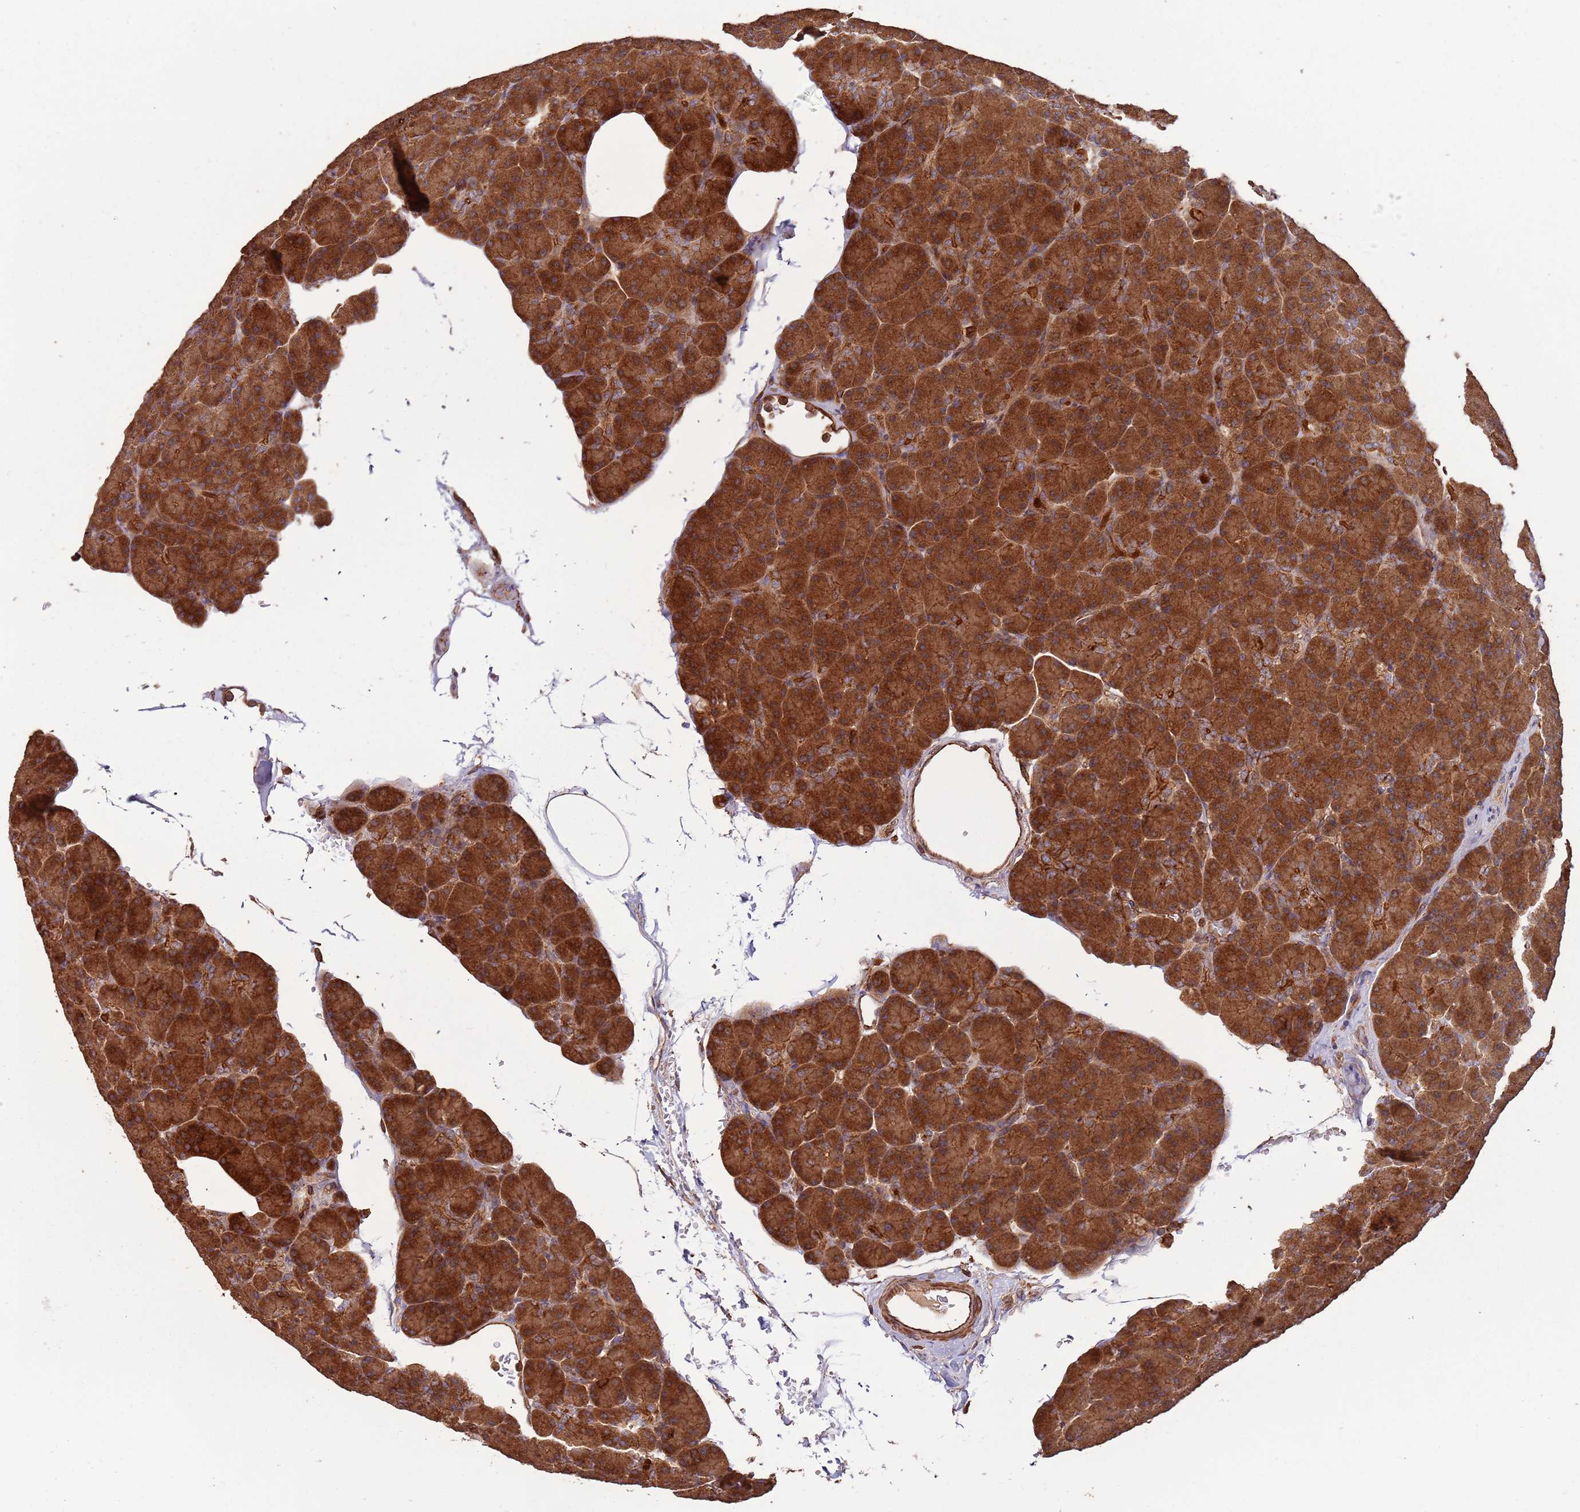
{"staining": {"intensity": "strong", "quantity": ">75%", "location": "cytoplasmic/membranous"}, "tissue": "pancreas", "cell_type": "Exocrine glandular cells", "image_type": "normal", "snomed": [{"axis": "morphology", "description": "Normal tissue, NOS"}, {"axis": "topography", "description": "Pancreas"}], "caption": "Pancreas stained with IHC demonstrates strong cytoplasmic/membranous positivity in about >75% of exocrine glandular cells. (Stains: DAB in brown, nuclei in blue, Microscopy: brightfield microscopy at high magnification).", "gene": "ACVR2A", "patient": {"sex": "female", "age": 43}}